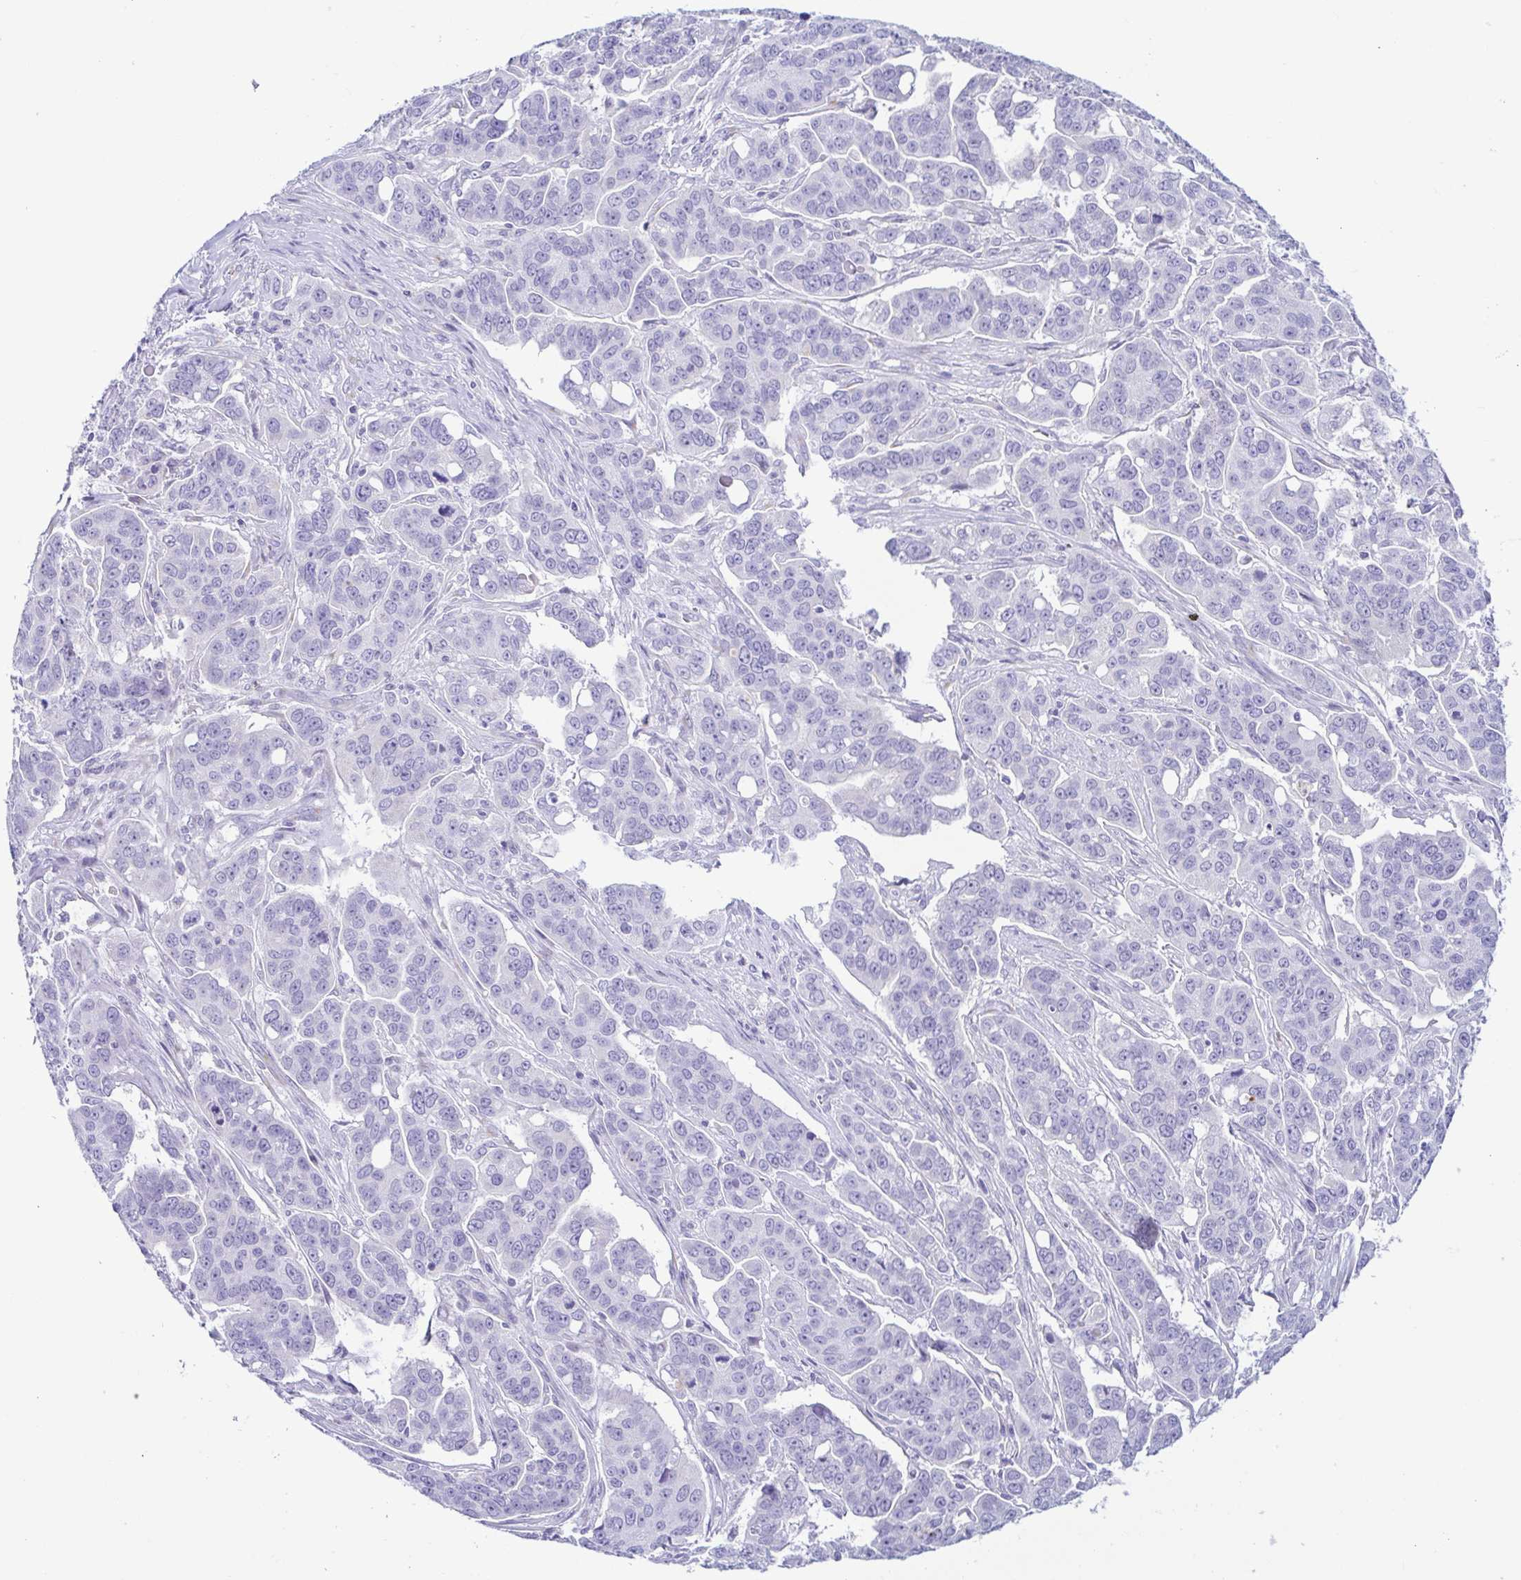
{"staining": {"intensity": "negative", "quantity": "none", "location": "none"}, "tissue": "ovarian cancer", "cell_type": "Tumor cells", "image_type": "cancer", "snomed": [{"axis": "morphology", "description": "Carcinoma, endometroid"}, {"axis": "topography", "description": "Ovary"}], "caption": "High magnification brightfield microscopy of endometroid carcinoma (ovarian) stained with DAB (brown) and counterstained with hematoxylin (blue): tumor cells show no significant staining. (DAB immunohistochemistry (IHC) with hematoxylin counter stain).", "gene": "AZU1", "patient": {"sex": "female", "age": 78}}